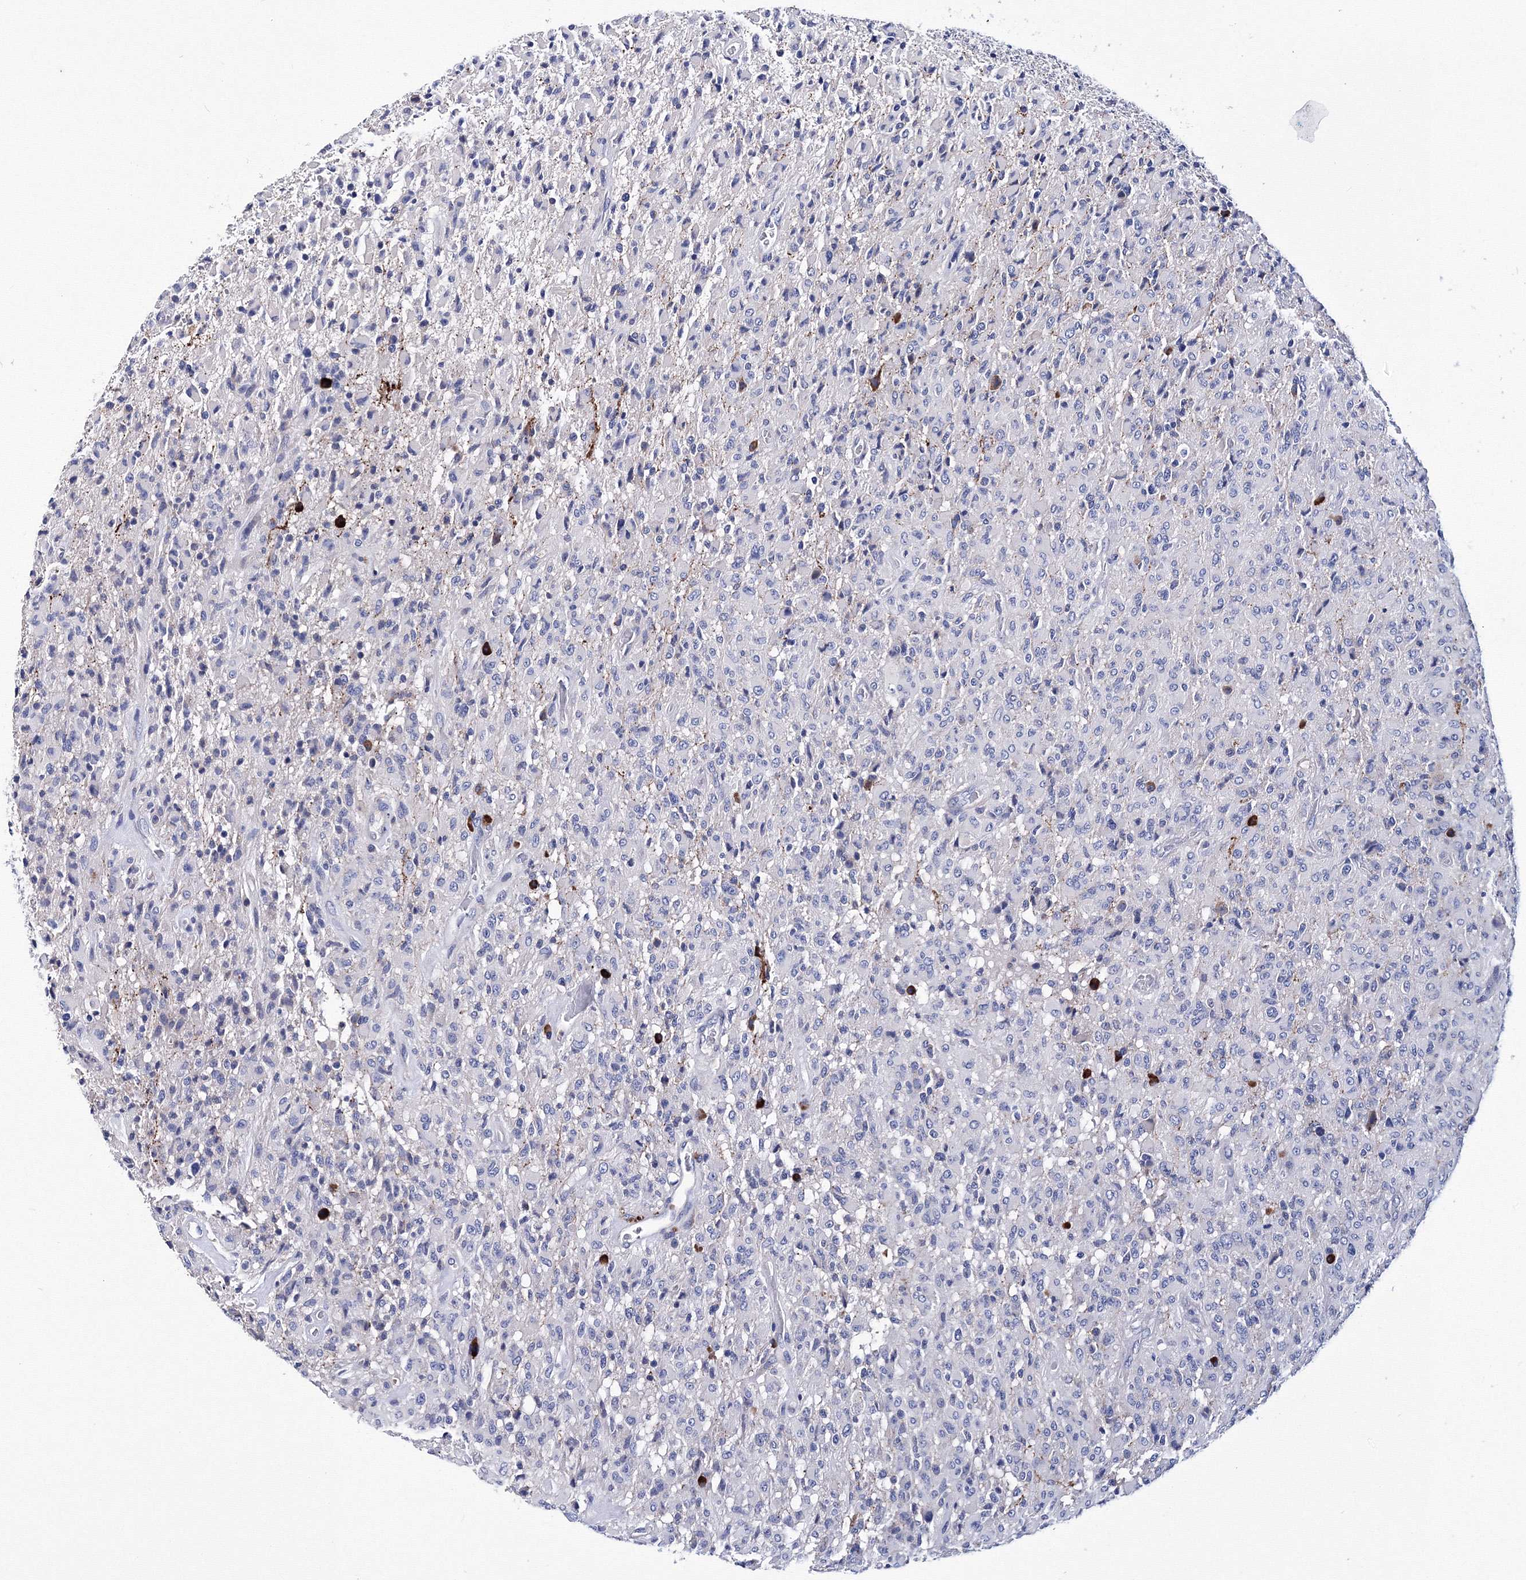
{"staining": {"intensity": "negative", "quantity": "none", "location": "none"}, "tissue": "glioma", "cell_type": "Tumor cells", "image_type": "cancer", "snomed": [{"axis": "morphology", "description": "Glioma, malignant, High grade"}, {"axis": "topography", "description": "Brain"}], "caption": "Micrograph shows no significant protein staining in tumor cells of glioma.", "gene": "TRPM2", "patient": {"sex": "female", "age": 57}}